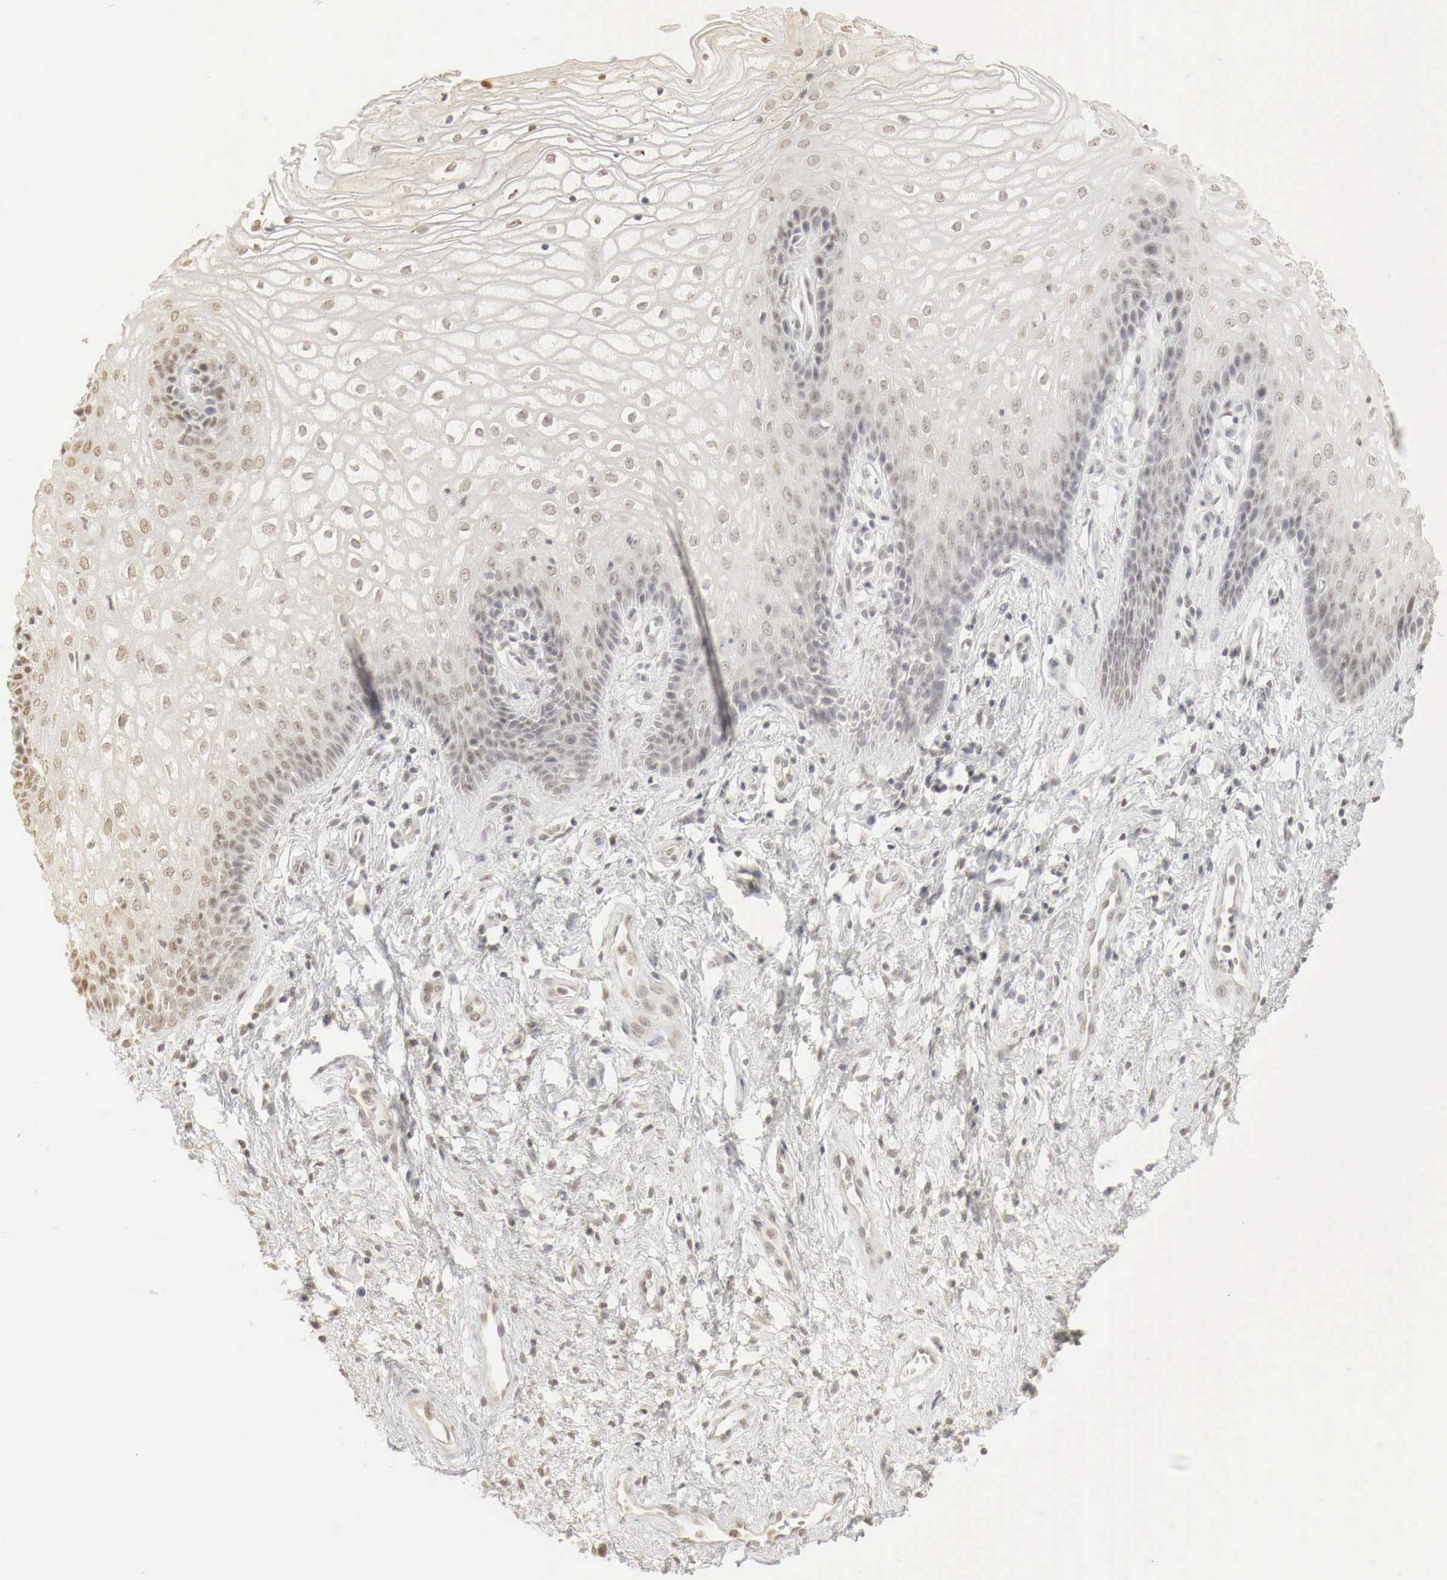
{"staining": {"intensity": "moderate", "quantity": ">75%", "location": "nuclear"}, "tissue": "vagina", "cell_type": "Squamous epithelial cells", "image_type": "normal", "snomed": [{"axis": "morphology", "description": "Normal tissue, NOS"}, {"axis": "topography", "description": "Vagina"}], "caption": "Immunohistochemical staining of benign human vagina exhibits >75% levels of moderate nuclear protein staining in about >75% of squamous epithelial cells. (DAB IHC, brown staining for protein, blue staining for nuclei).", "gene": "ERBB4", "patient": {"sex": "female", "age": 34}}